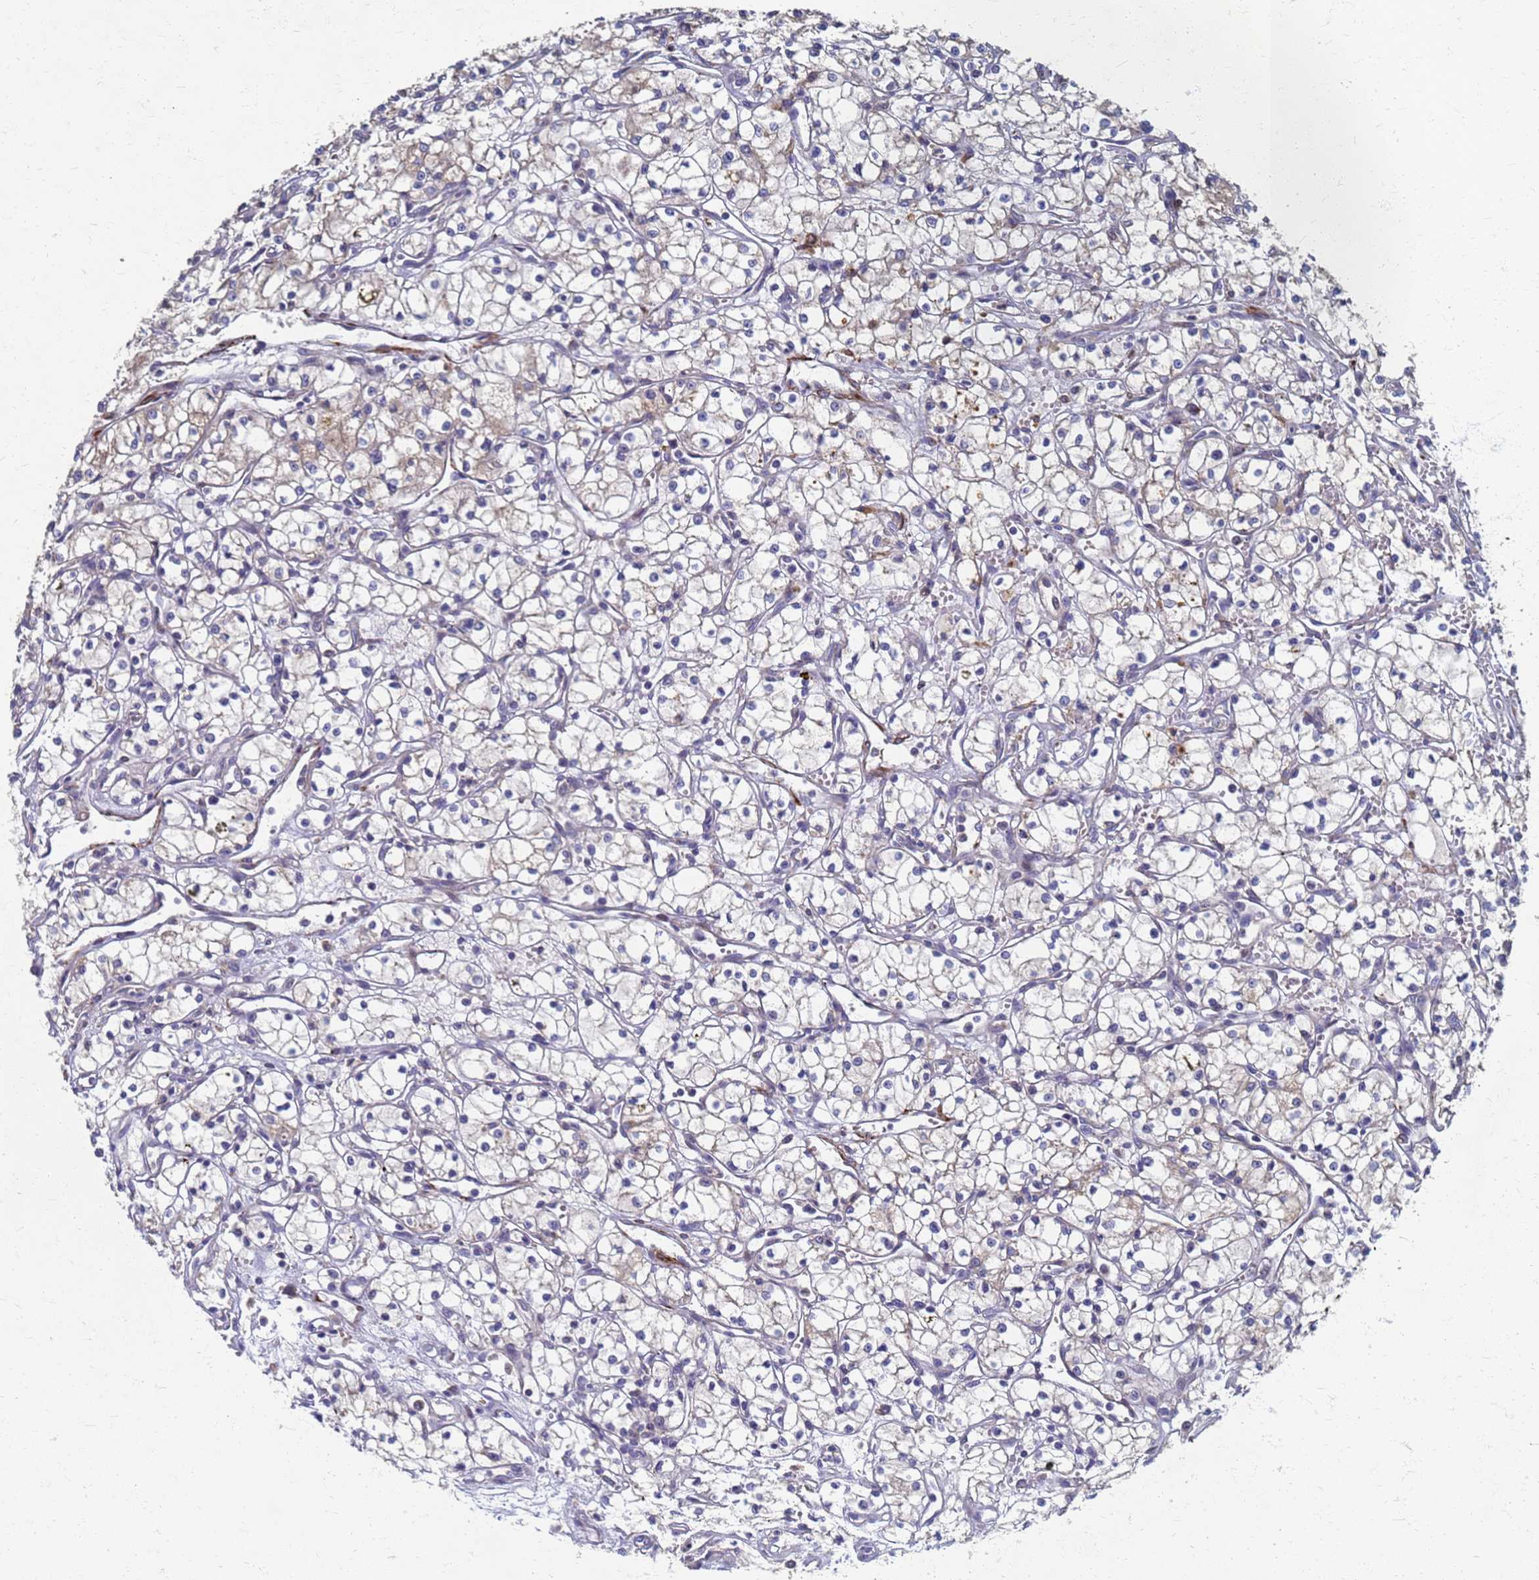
{"staining": {"intensity": "weak", "quantity": "<25%", "location": "cytoplasmic/membranous"}, "tissue": "renal cancer", "cell_type": "Tumor cells", "image_type": "cancer", "snomed": [{"axis": "morphology", "description": "Adenocarcinoma, NOS"}, {"axis": "topography", "description": "Kidney"}], "caption": "The image shows no staining of tumor cells in adenocarcinoma (renal). Nuclei are stained in blue.", "gene": "ATPAF1", "patient": {"sex": "male", "age": 59}}